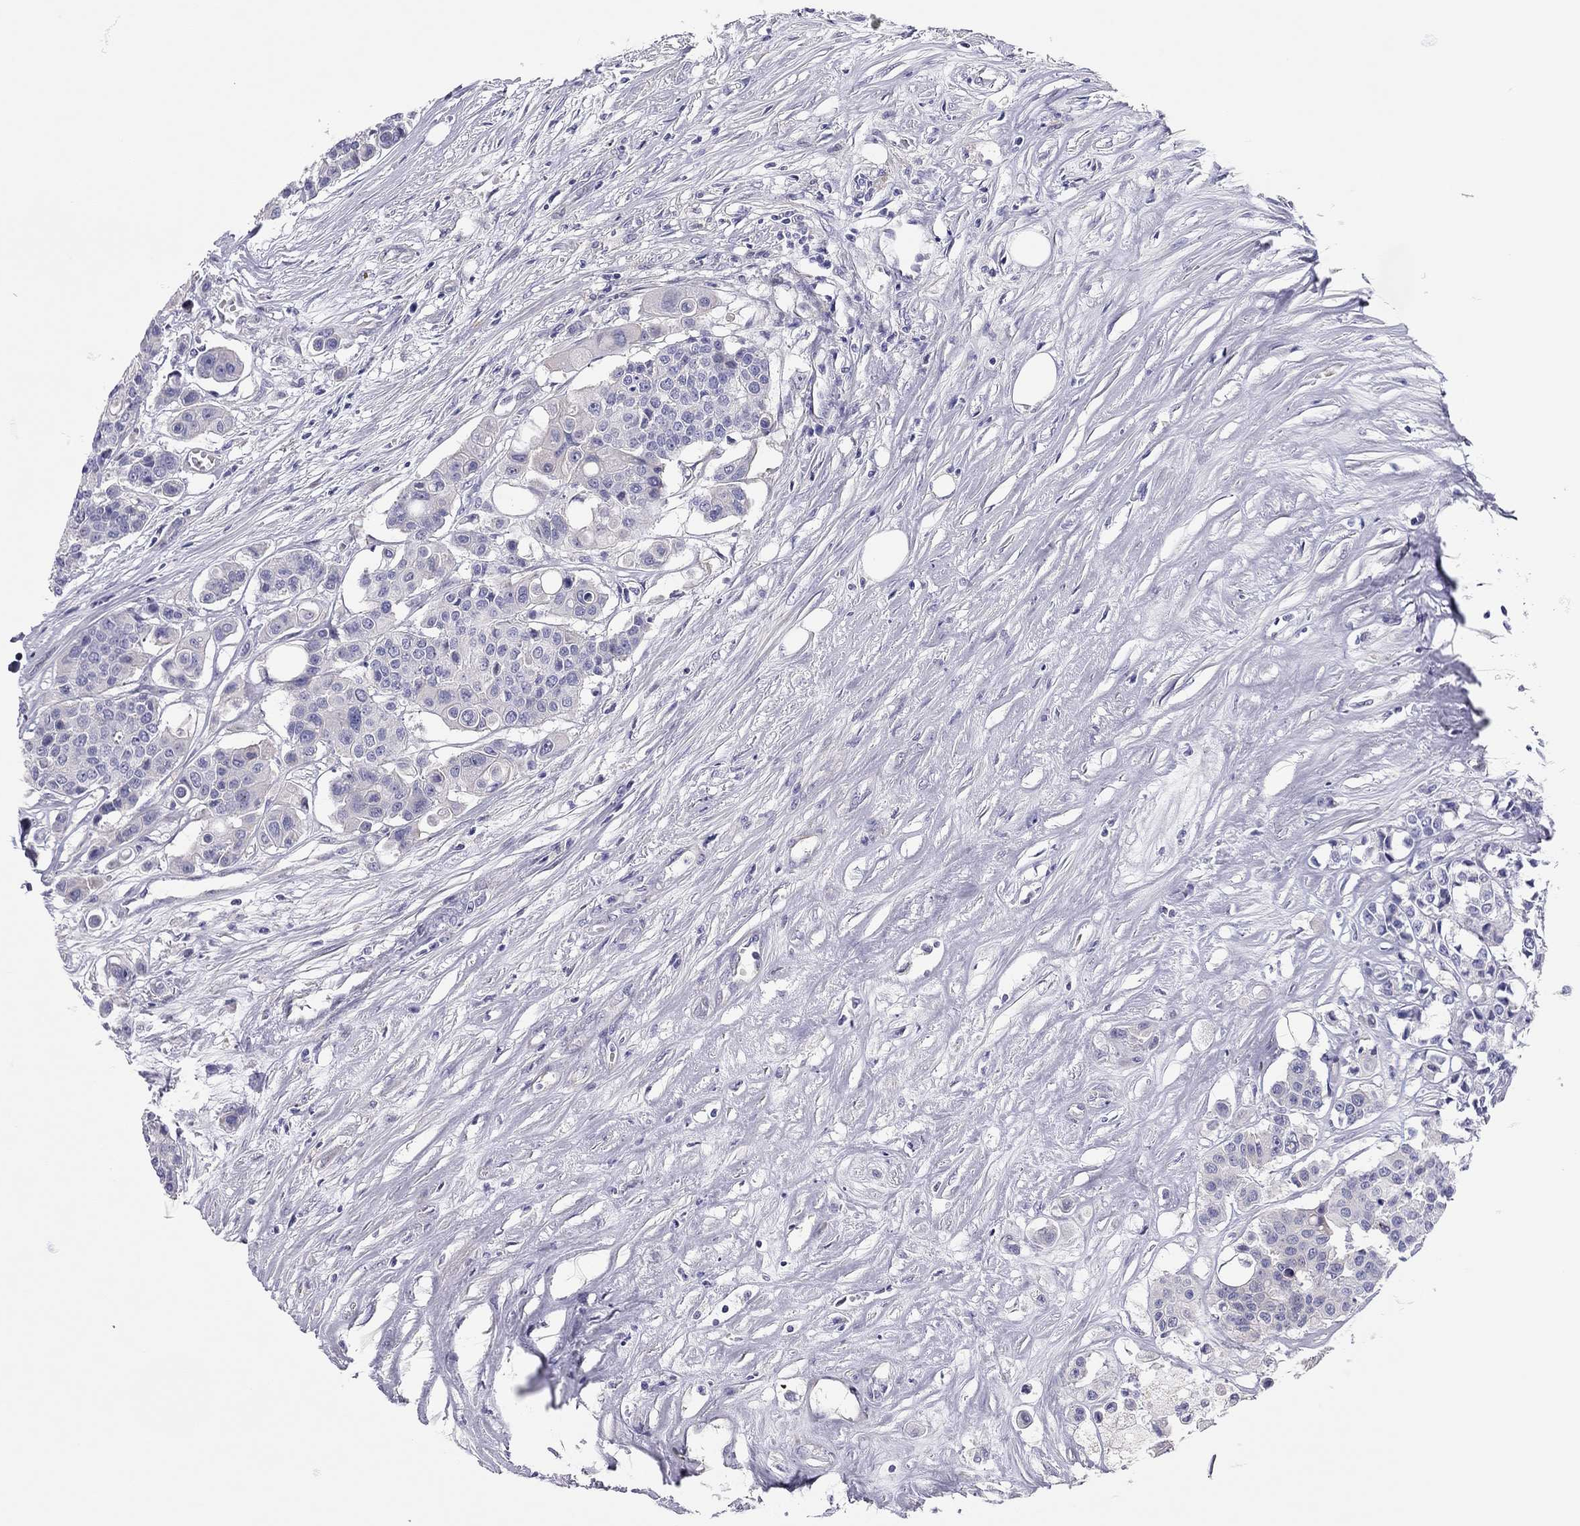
{"staining": {"intensity": "negative", "quantity": "none", "location": "none"}, "tissue": "carcinoid", "cell_type": "Tumor cells", "image_type": "cancer", "snomed": [{"axis": "morphology", "description": "Carcinoid, malignant, NOS"}, {"axis": "topography", "description": "Colon"}], "caption": "Immunohistochemistry histopathology image of neoplastic tissue: human carcinoid (malignant) stained with DAB (3,3'-diaminobenzidine) reveals no significant protein expression in tumor cells.", "gene": "SCARB1", "patient": {"sex": "male", "age": 81}}